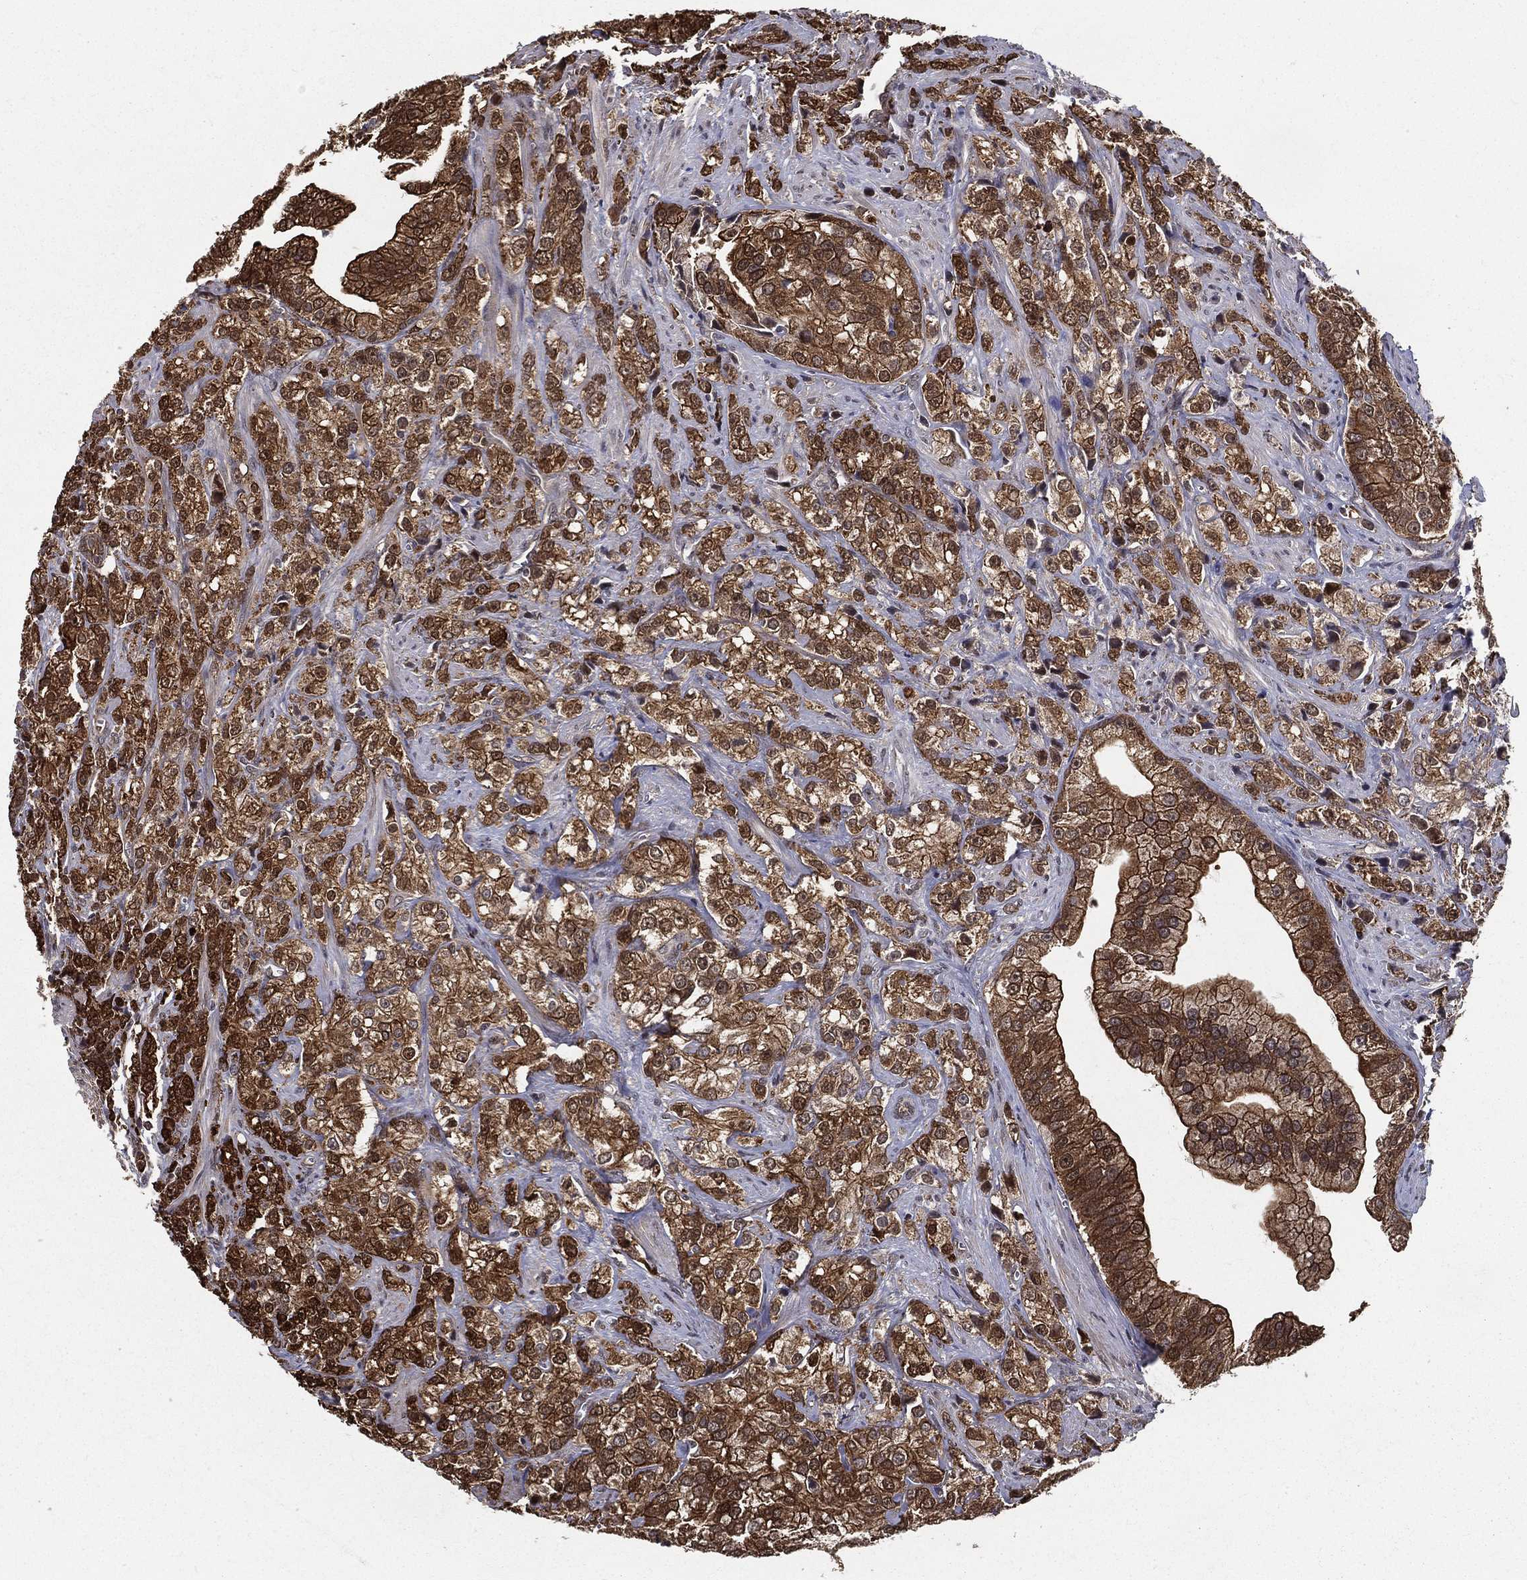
{"staining": {"intensity": "strong", "quantity": ">75%", "location": "cytoplasmic/membranous"}, "tissue": "prostate cancer", "cell_type": "Tumor cells", "image_type": "cancer", "snomed": [{"axis": "morphology", "description": "Adenocarcinoma, NOS"}, {"axis": "topography", "description": "Prostate and seminal vesicle, NOS"}, {"axis": "topography", "description": "Prostate"}], "caption": "An immunohistochemistry micrograph of tumor tissue is shown. Protein staining in brown highlights strong cytoplasmic/membranous positivity in adenocarcinoma (prostate) within tumor cells. Nuclei are stained in blue.", "gene": "SLC6A6", "patient": {"sex": "male", "age": 68}}